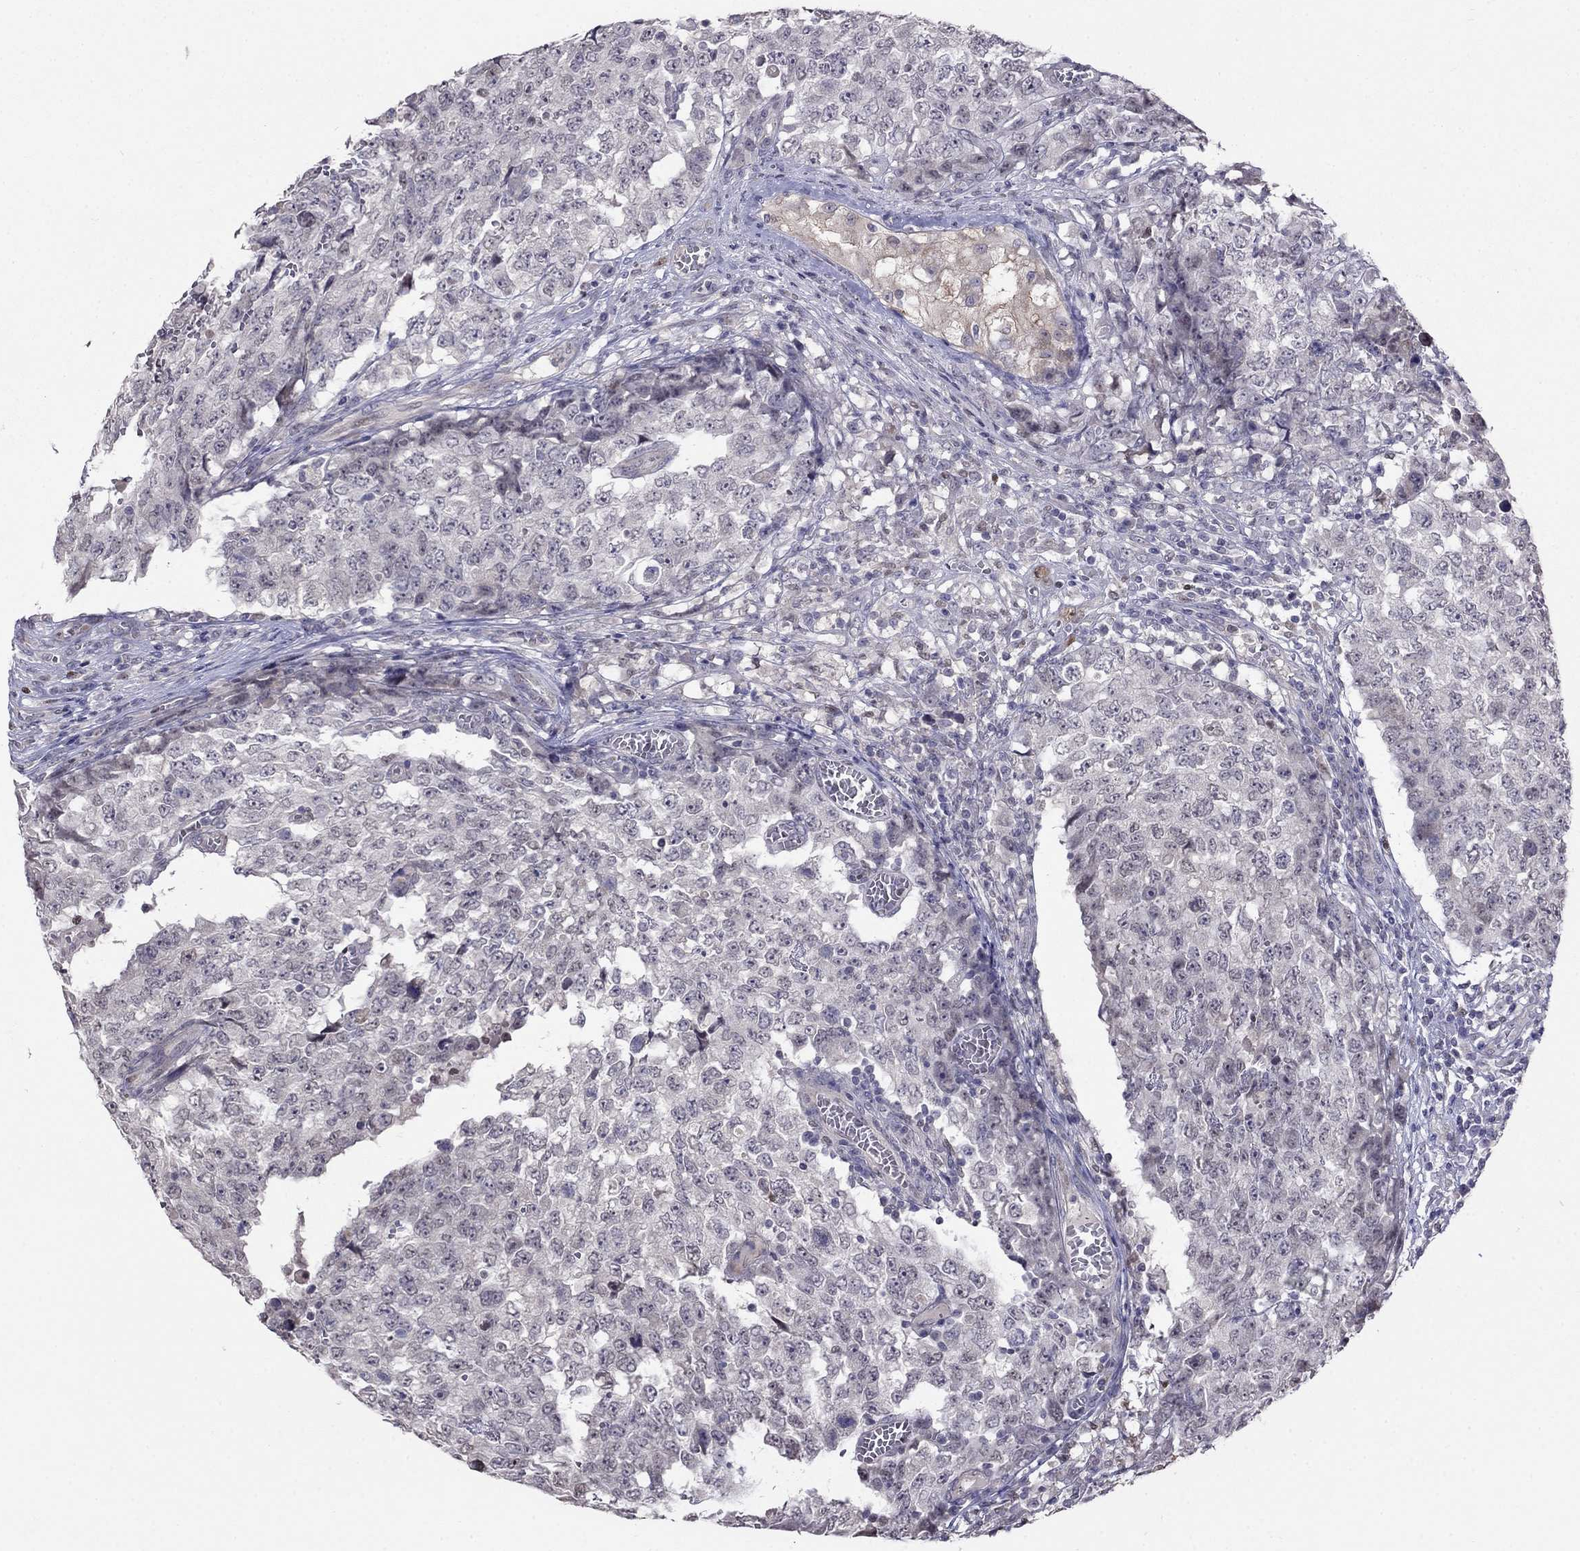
{"staining": {"intensity": "negative", "quantity": "none", "location": "none"}, "tissue": "testis cancer", "cell_type": "Tumor cells", "image_type": "cancer", "snomed": [{"axis": "morphology", "description": "Carcinoma, Embryonal, NOS"}, {"axis": "topography", "description": "Testis"}], "caption": "Immunohistochemistry (IHC) micrograph of neoplastic tissue: embryonal carcinoma (testis) stained with DAB reveals no significant protein expression in tumor cells. (Stains: DAB (3,3'-diaminobenzidine) immunohistochemistry (IHC) with hematoxylin counter stain, Microscopy: brightfield microscopy at high magnification).", "gene": "LRRC39", "patient": {"sex": "male", "age": 23}}